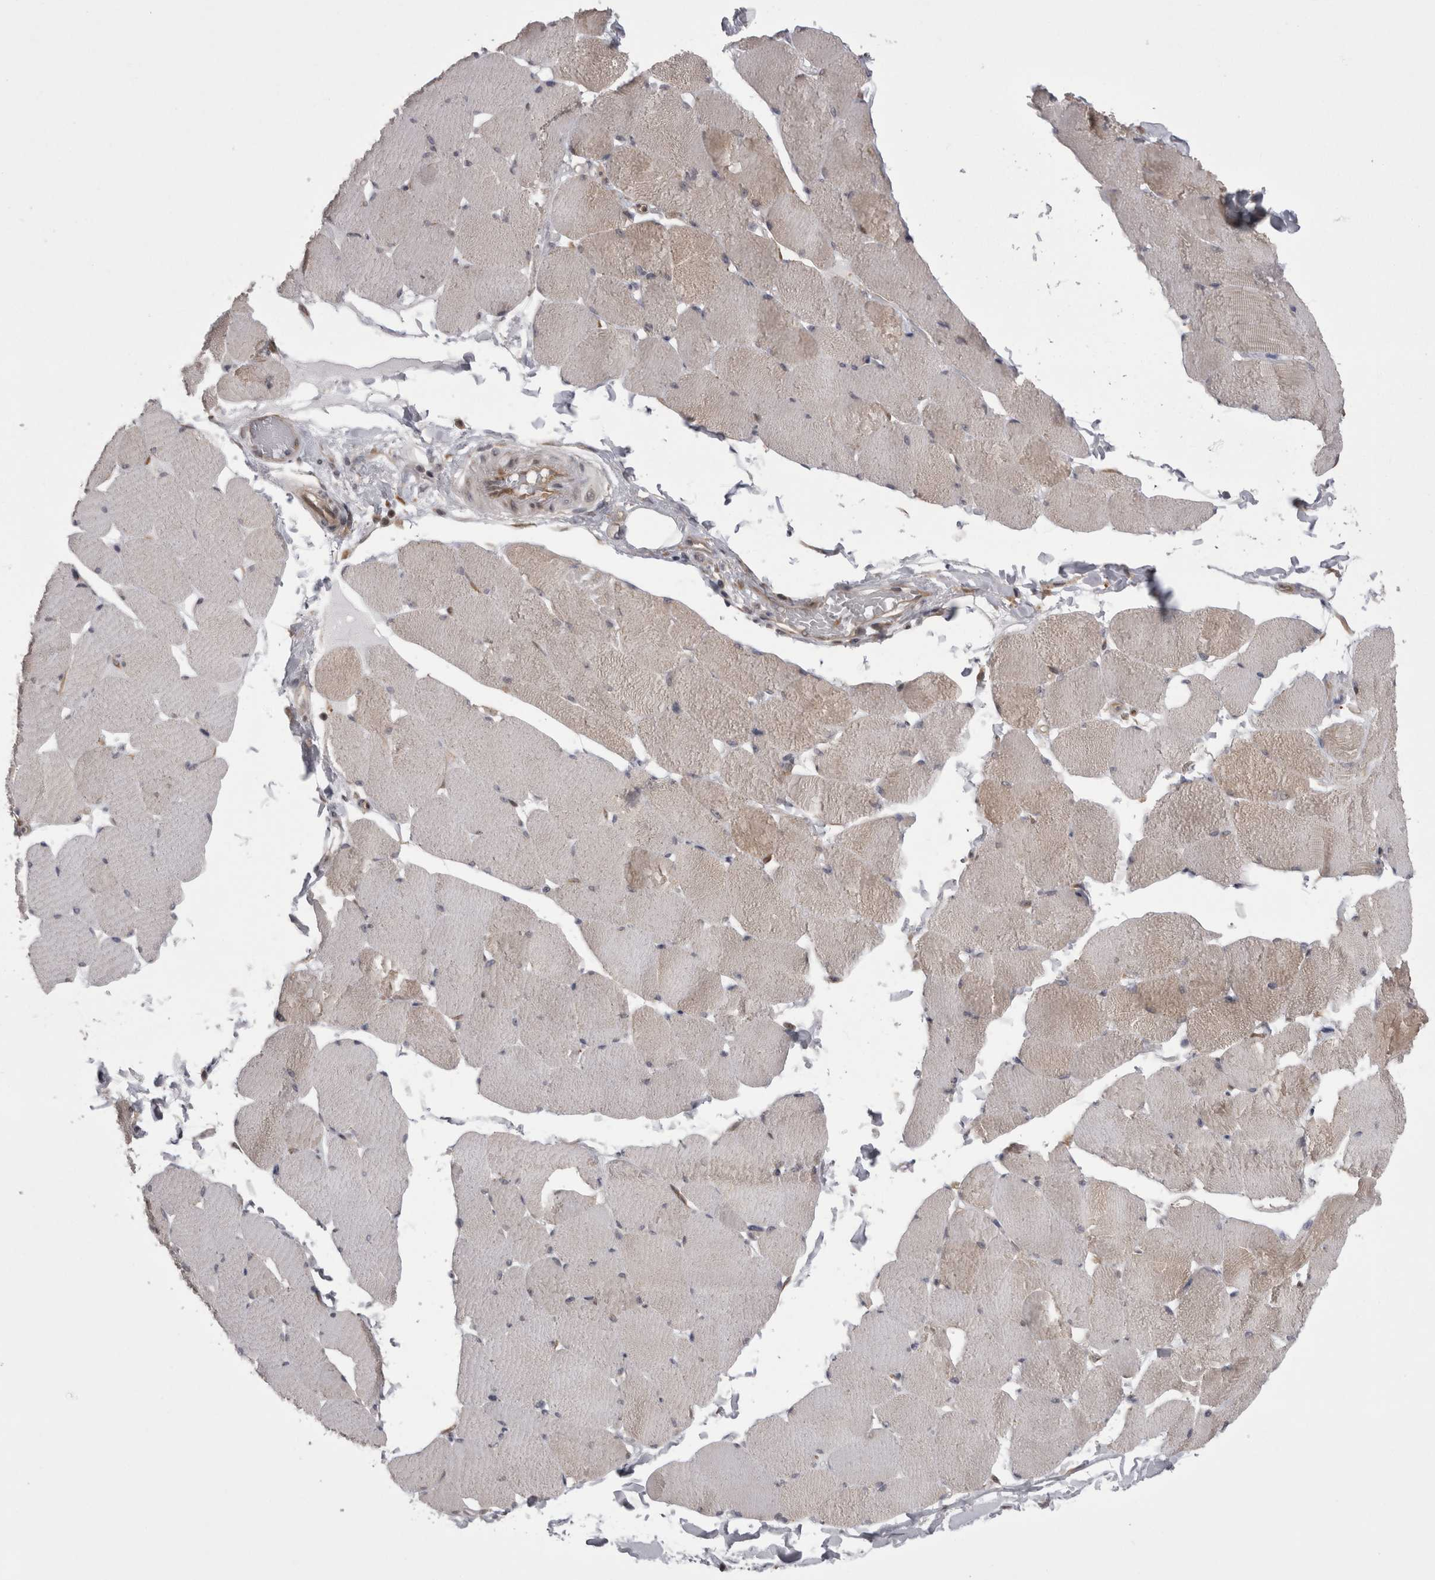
{"staining": {"intensity": "weak", "quantity": "25%-75%", "location": "cytoplasmic/membranous"}, "tissue": "skeletal muscle", "cell_type": "Myocytes", "image_type": "normal", "snomed": [{"axis": "morphology", "description": "Normal tissue, NOS"}, {"axis": "topography", "description": "Skin"}, {"axis": "topography", "description": "Skeletal muscle"}], "caption": "This is a micrograph of IHC staining of unremarkable skeletal muscle, which shows weak expression in the cytoplasmic/membranous of myocytes.", "gene": "CHIC1", "patient": {"sex": "male", "age": 83}}